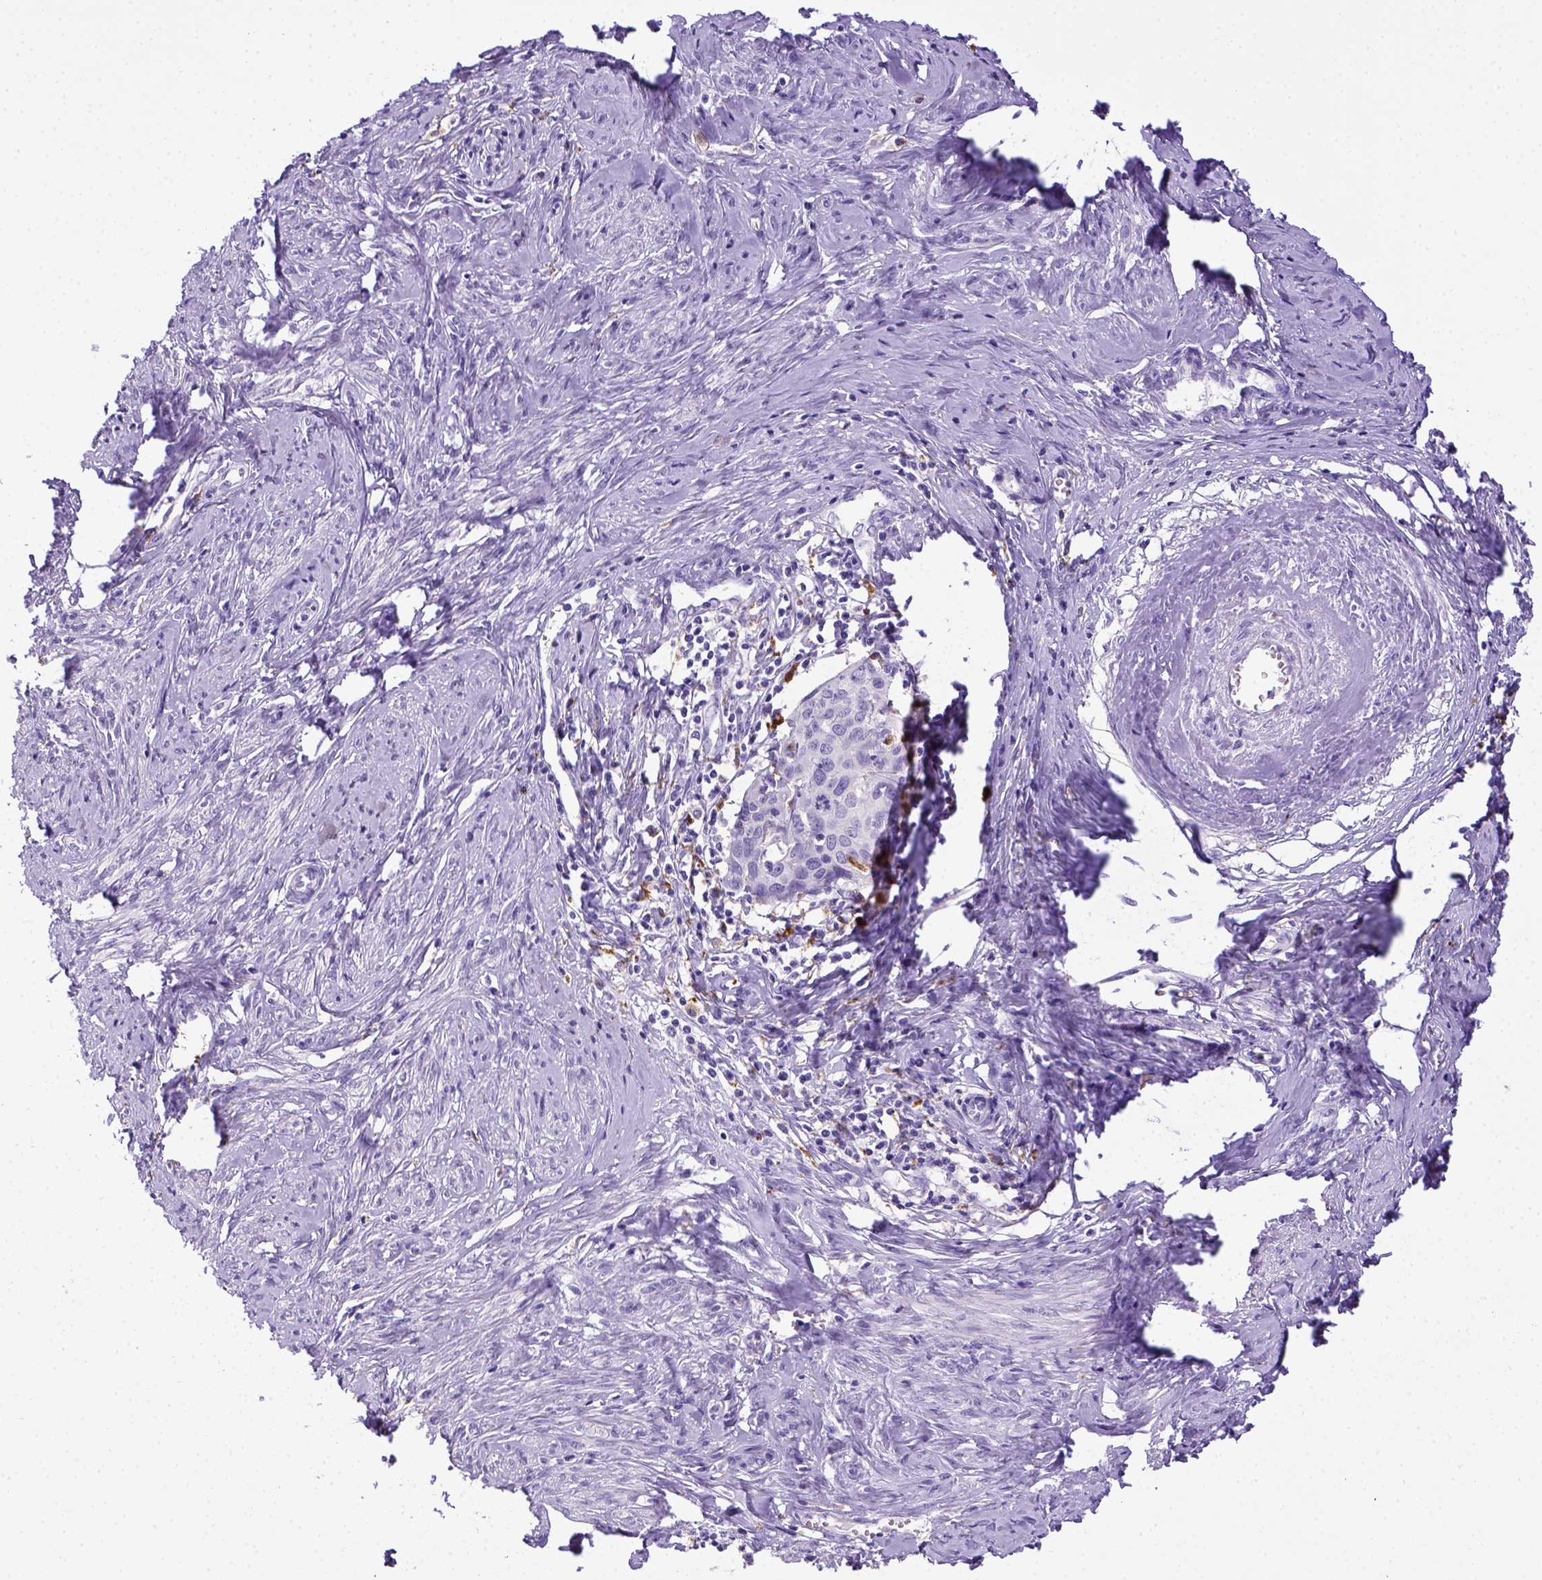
{"staining": {"intensity": "negative", "quantity": "none", "location": "none"}, "tissue": "cervical cancer", "cell_type": "Tumor cells", "image_type": "cancer", "snomed": [{"axis": "morphology", "description": "Squamous cell carcinoma, NOS"}, {"axis": "topography", "description": "Cervix"}], "caption": "Cervical cancer (squamous cell carcinoma) was stained to show a protein in brown. There is no significant expression in tumor cells. (Stains: DAB IHC with hematoxylin counter stain, Microscopy: brightfield microscopy at high magnification).", "gene": "CD68", "patient": {"sex": "female", "age": 62}}